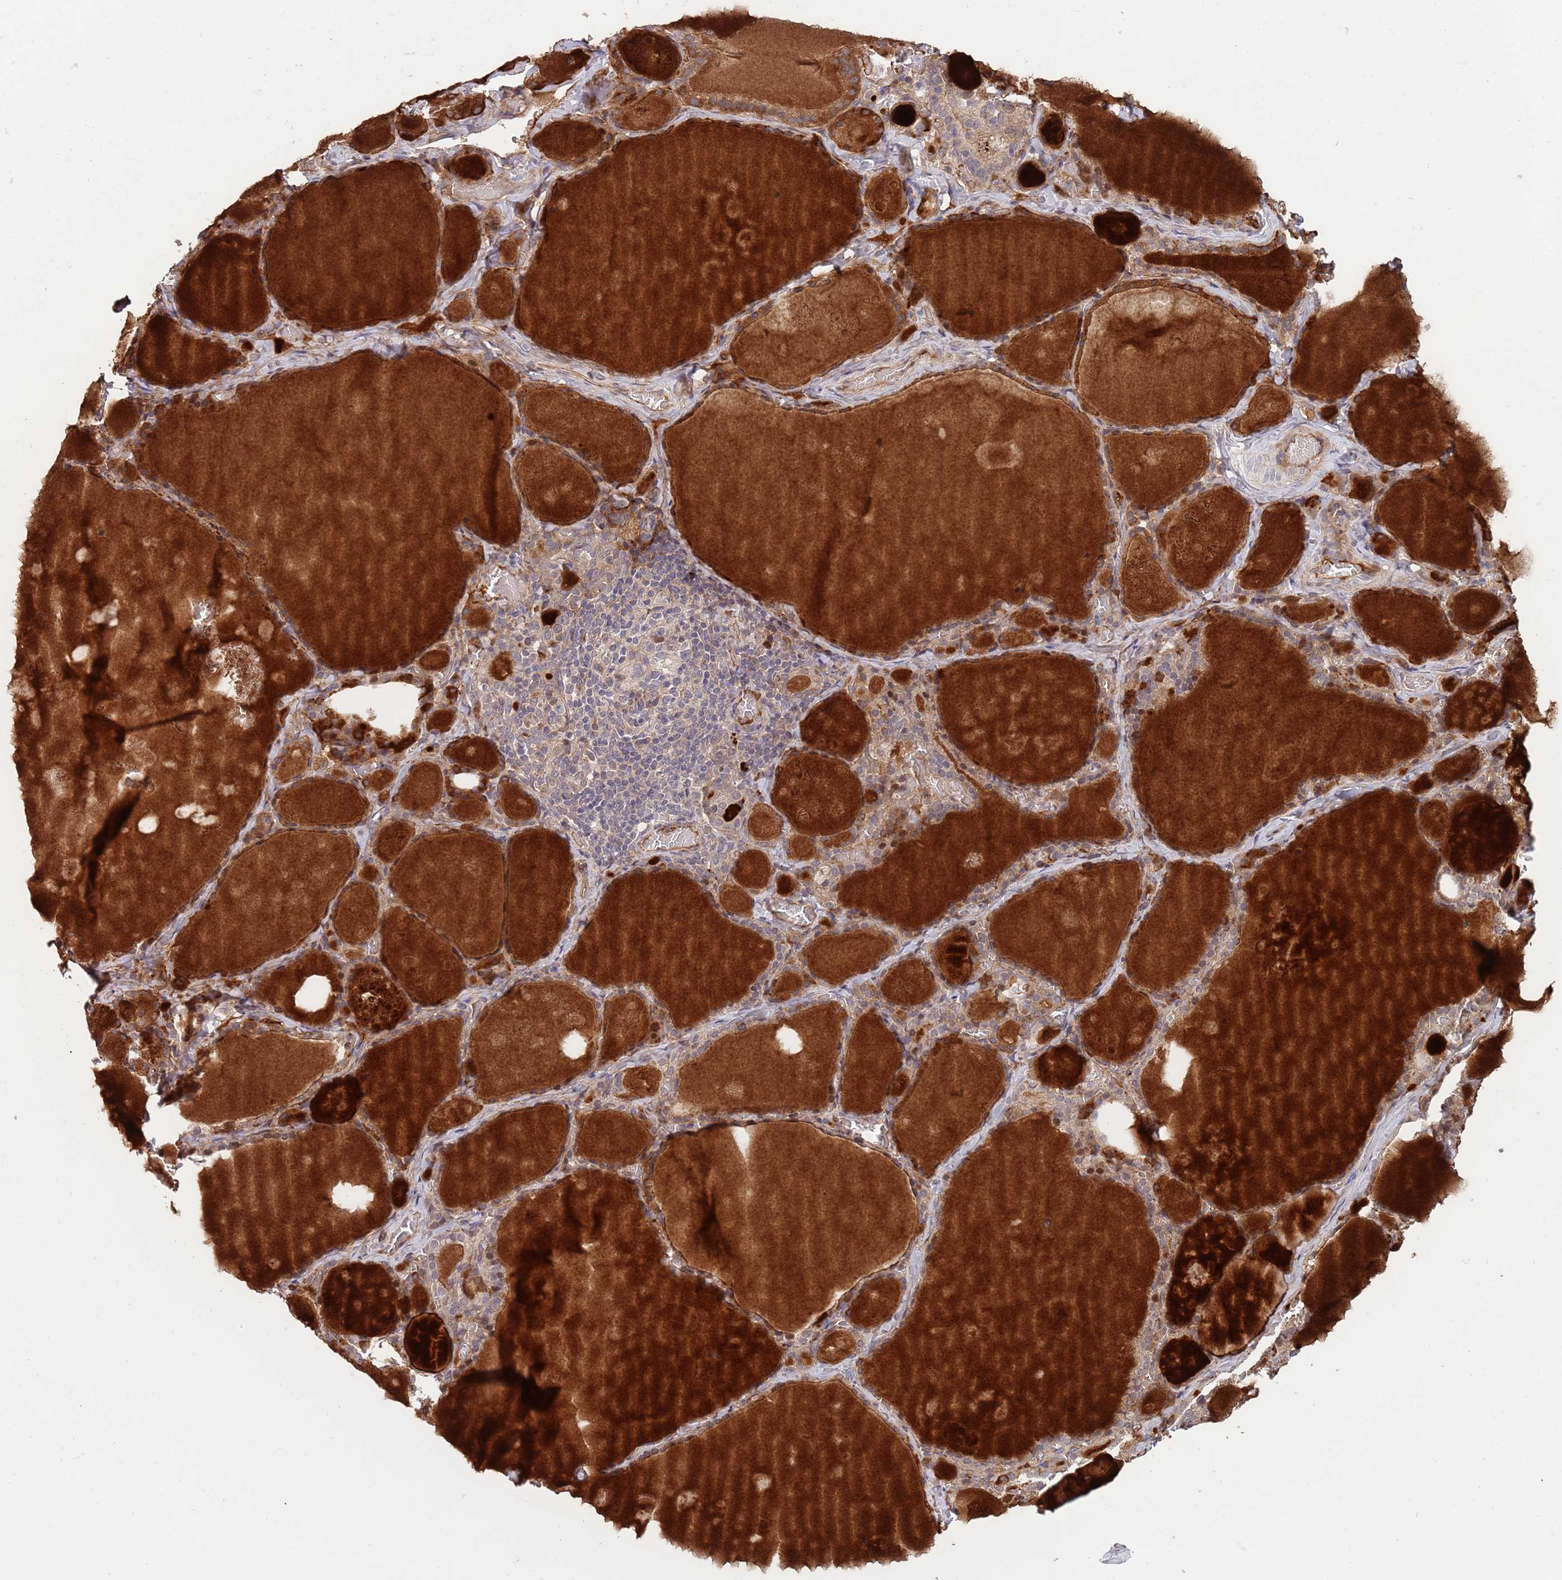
{"staining": {"intensity": "moderate", "quantity": "<25%", "location": "cytoplasmic/membranous"}, "tissue": "thyroid gland", "cell_type": "Glandular cells", "image_type": "normal", "snomed": [{"axis": "morphology", "description": "Normal tissue, NOS"}, {"axis": "topography", "description": "Thyroid gland"}], "caption": "IHC of normal human thyroid gland displays low levels of moderate cytoplasmic/membranous positivity in about <25% of glandular cells. Immunohistochemistry (ihc) stains the protein in brown and the nuclei are stained blue.", "gene": "NT5DC4", "patient": {"sex": "male", "age": 56}}